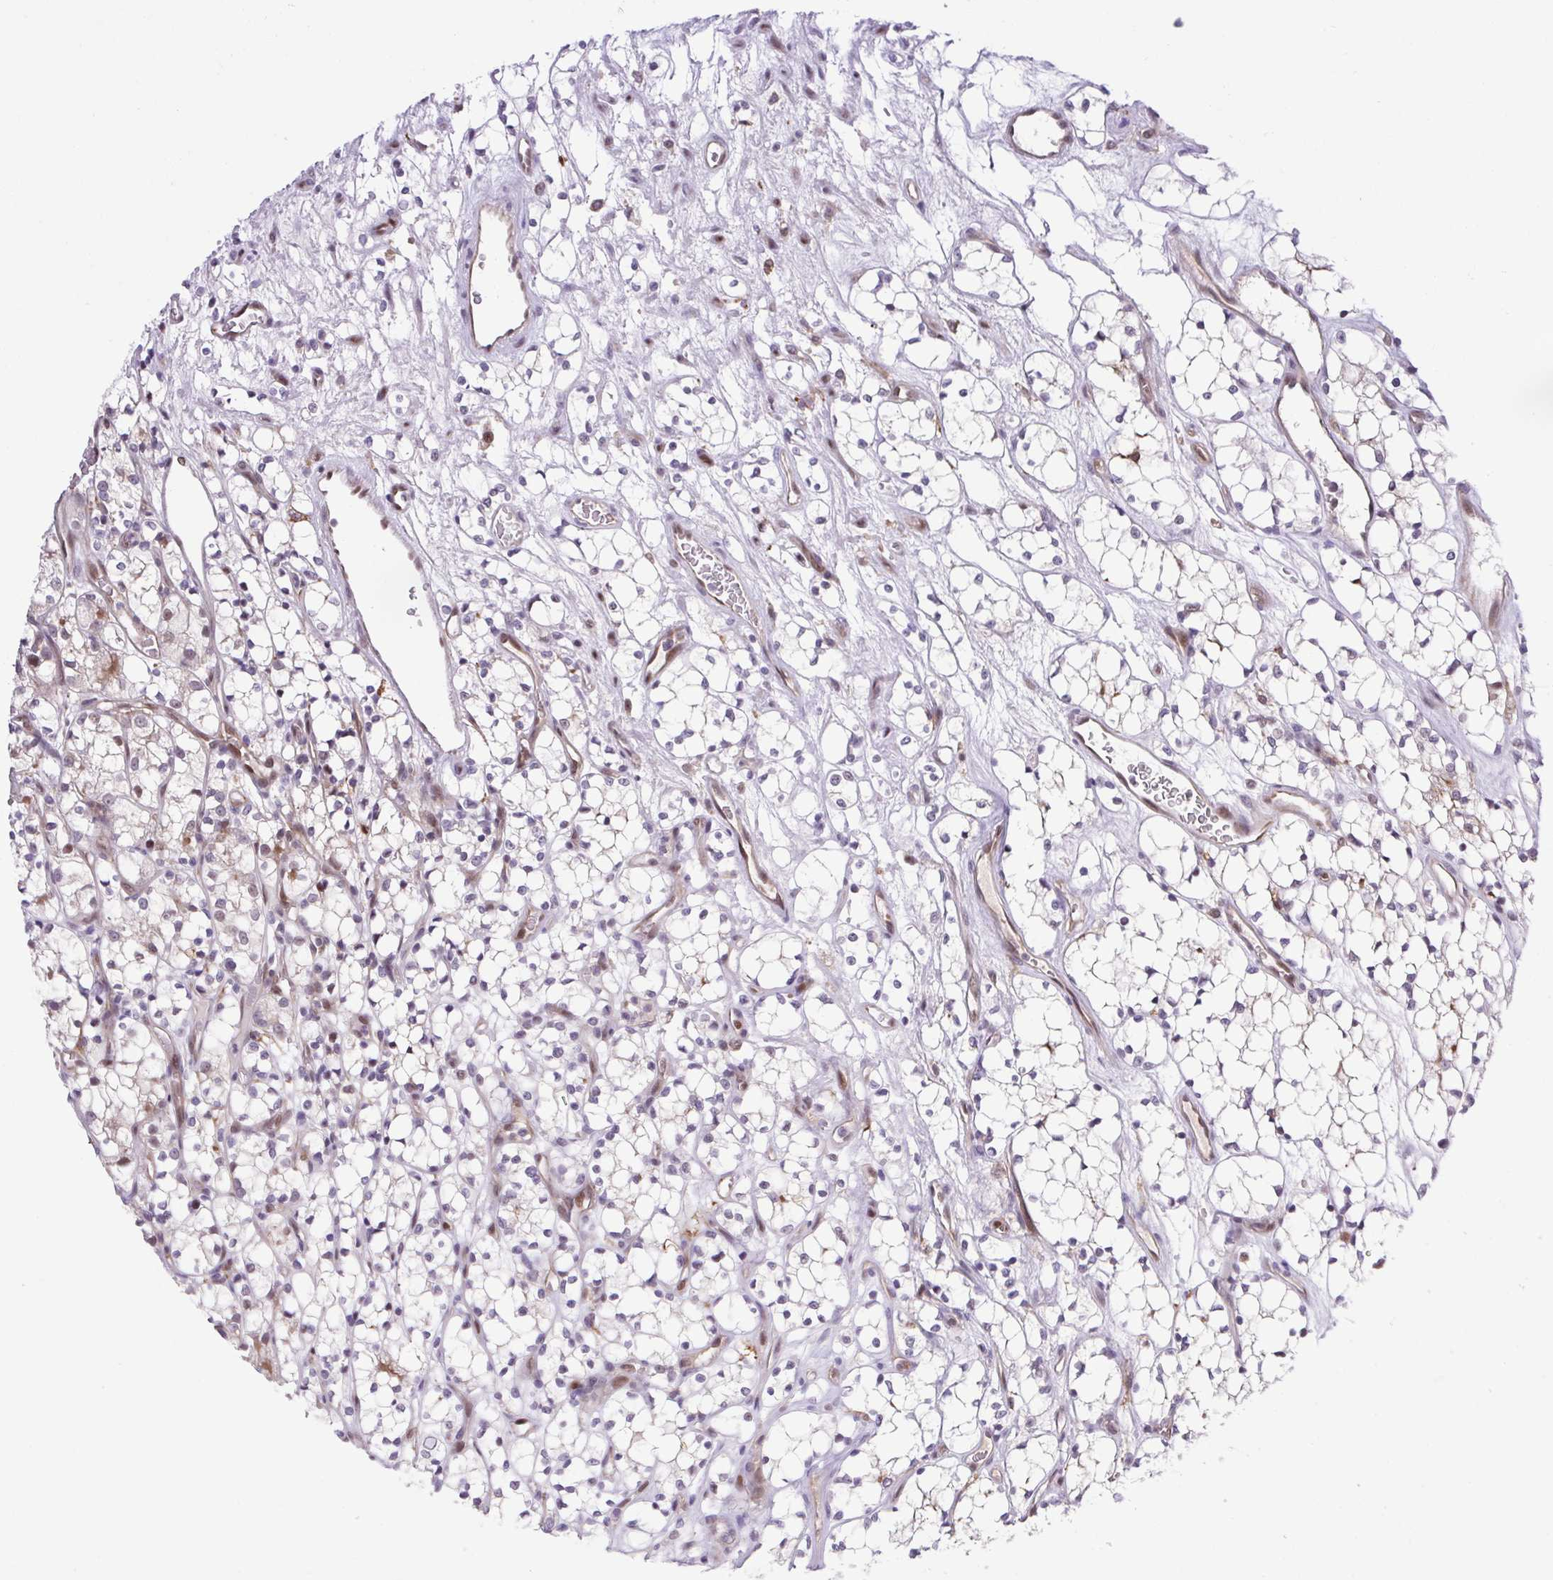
{"staining": {"intensity": "weak", "quantity": "<25%", "location": "nuclear"}, "tissue": "renal cancer", "cell_type": "Tumor cells", "image_type": "cancer", "snomed": [{"axis": "morphology", "description": "Adenocarcinoma, NOS"}, {"axis": "topography", "description": "Kidney"}], "caption": "Immunohistochemical staining of renal cancer shows no significant positivity in tumor cells.", "gene": "ERG", "patient": {"sex": "female", "age": 69}}